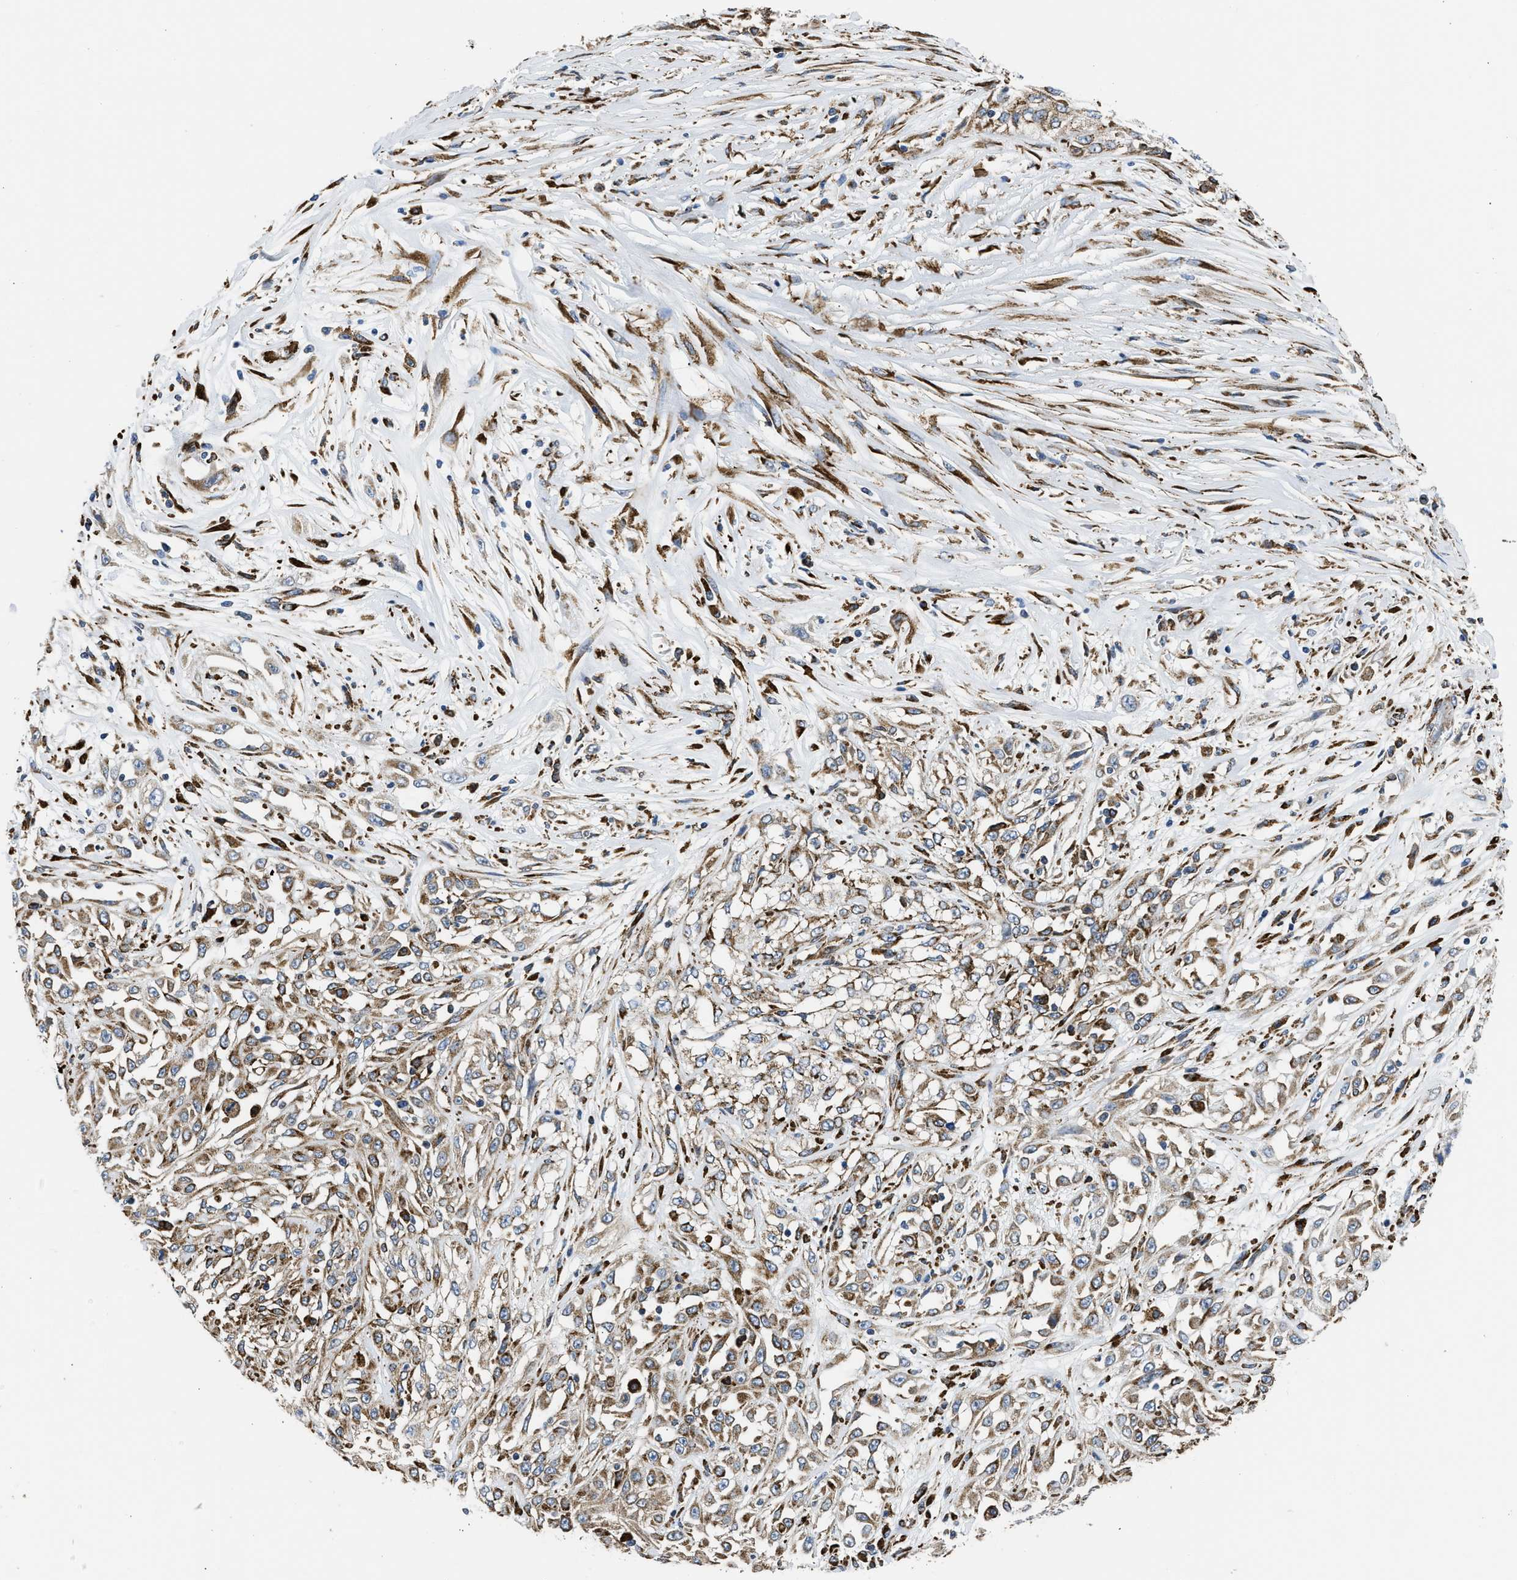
{"staining": {"intensity": "moderate", "quantity": "25%-75%", "location": "cytoplasmic/membranous"}, "tissue": "skin cancer", "cell_type": "Tumor cells", "image_type": "cancer", "snomed": [{"axis": "morphology", "description": "Squamous cell carcinoma, NOS"}, {"axis": "morphology", "description": "Squamous cell carcinoma, metastatic, NOS"}, {"axis": "topography", "description": "Skin"}, {"axis": "topography", "description": "Lymph node"}], "caption": "The photomicrograph reveals immunohistochemical staining of skin cancer (squamous cell carcinoma). There is moderate cytoplasmic/membranous positivity is seen in approximately 25%-75% of tumor cells.", "gene": "CYCS", "patient": {"sex": "male", "age": 75}}